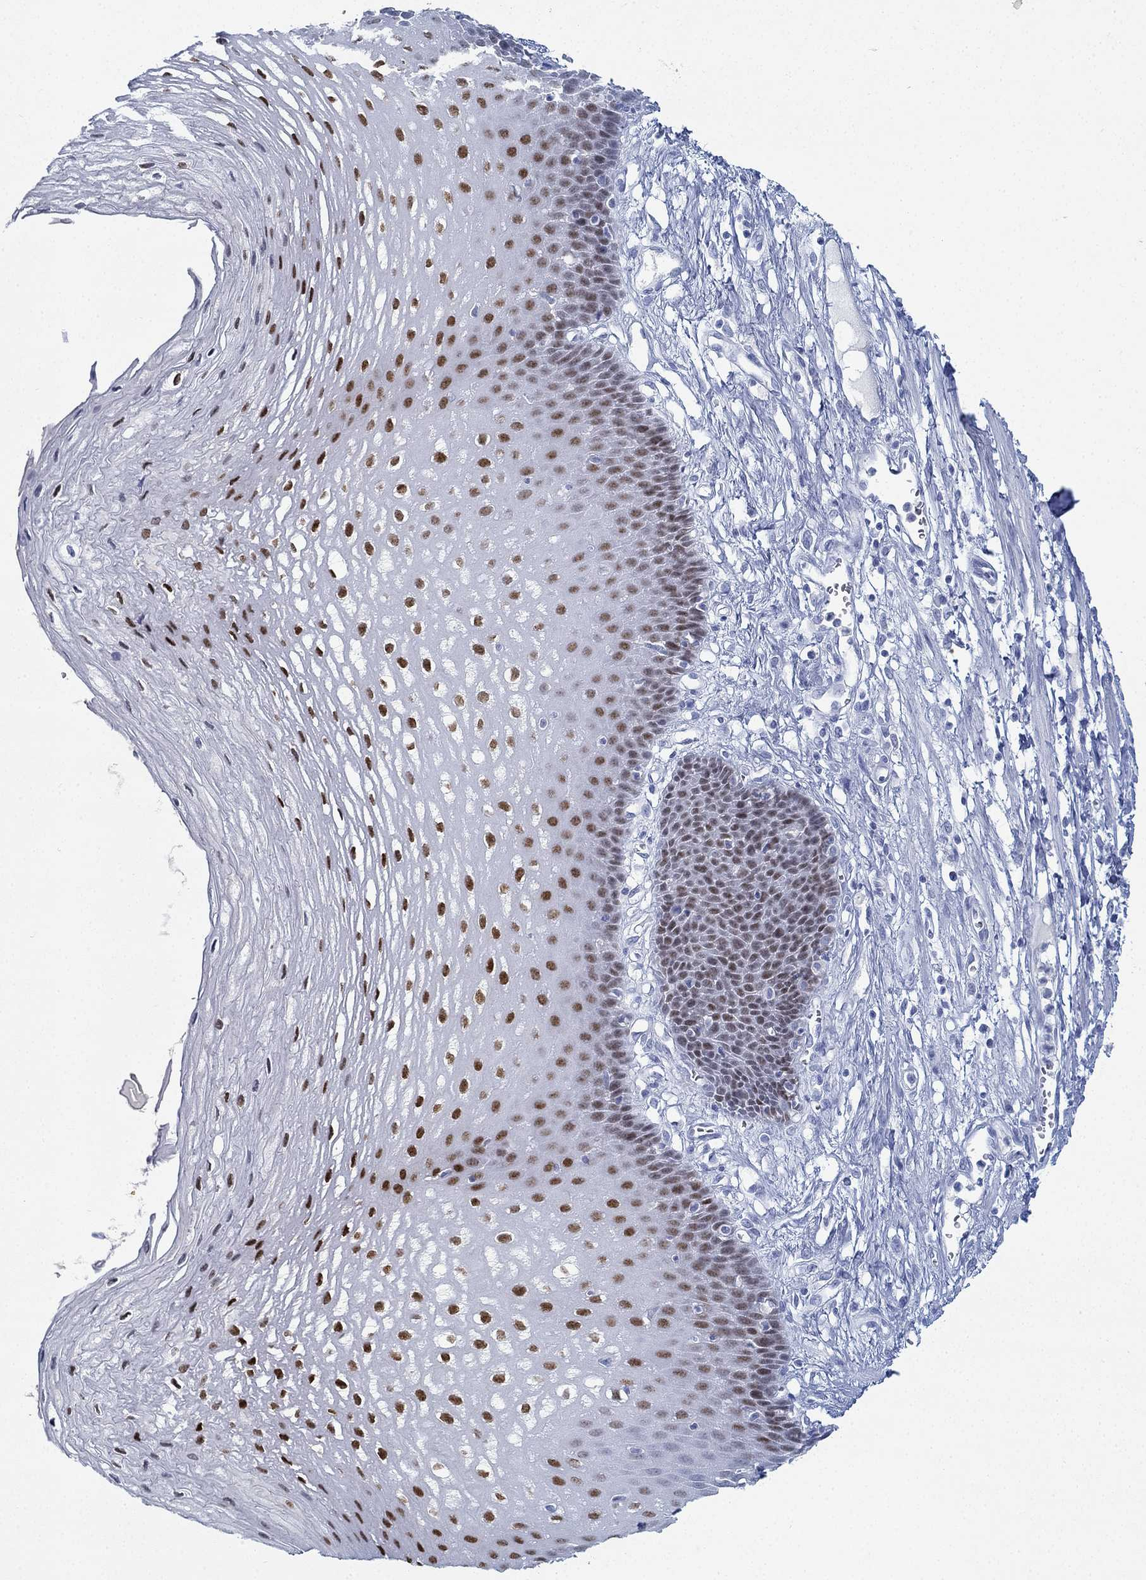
{"staining": {"intensity": "strong", "quantity": "25%-75%", "location": "nuclear"}, "tissue": "esophagus", "cell_type": "Squamous epithelial cells", "image_type": "normal", "snomed": [{"axis": "morphology", "description": "Normal tissue, NOS"}, {"axis": "topography", "description": "Esophagus"}], "caption": "High-magnification brightfield microscopy of normal esophagus stained with DAB (brown) and counterstained with hematoxylin (blue). squamous epithelial cells exhibit strong nuclear staining is appreciated in about25%-75% of cells. (DAB (3,3'-diaminobenzidine) IHC with brightfield microscopy, high magnification).", "gene": "PAX9", "patient": {"sex": "male", "age": 72}}